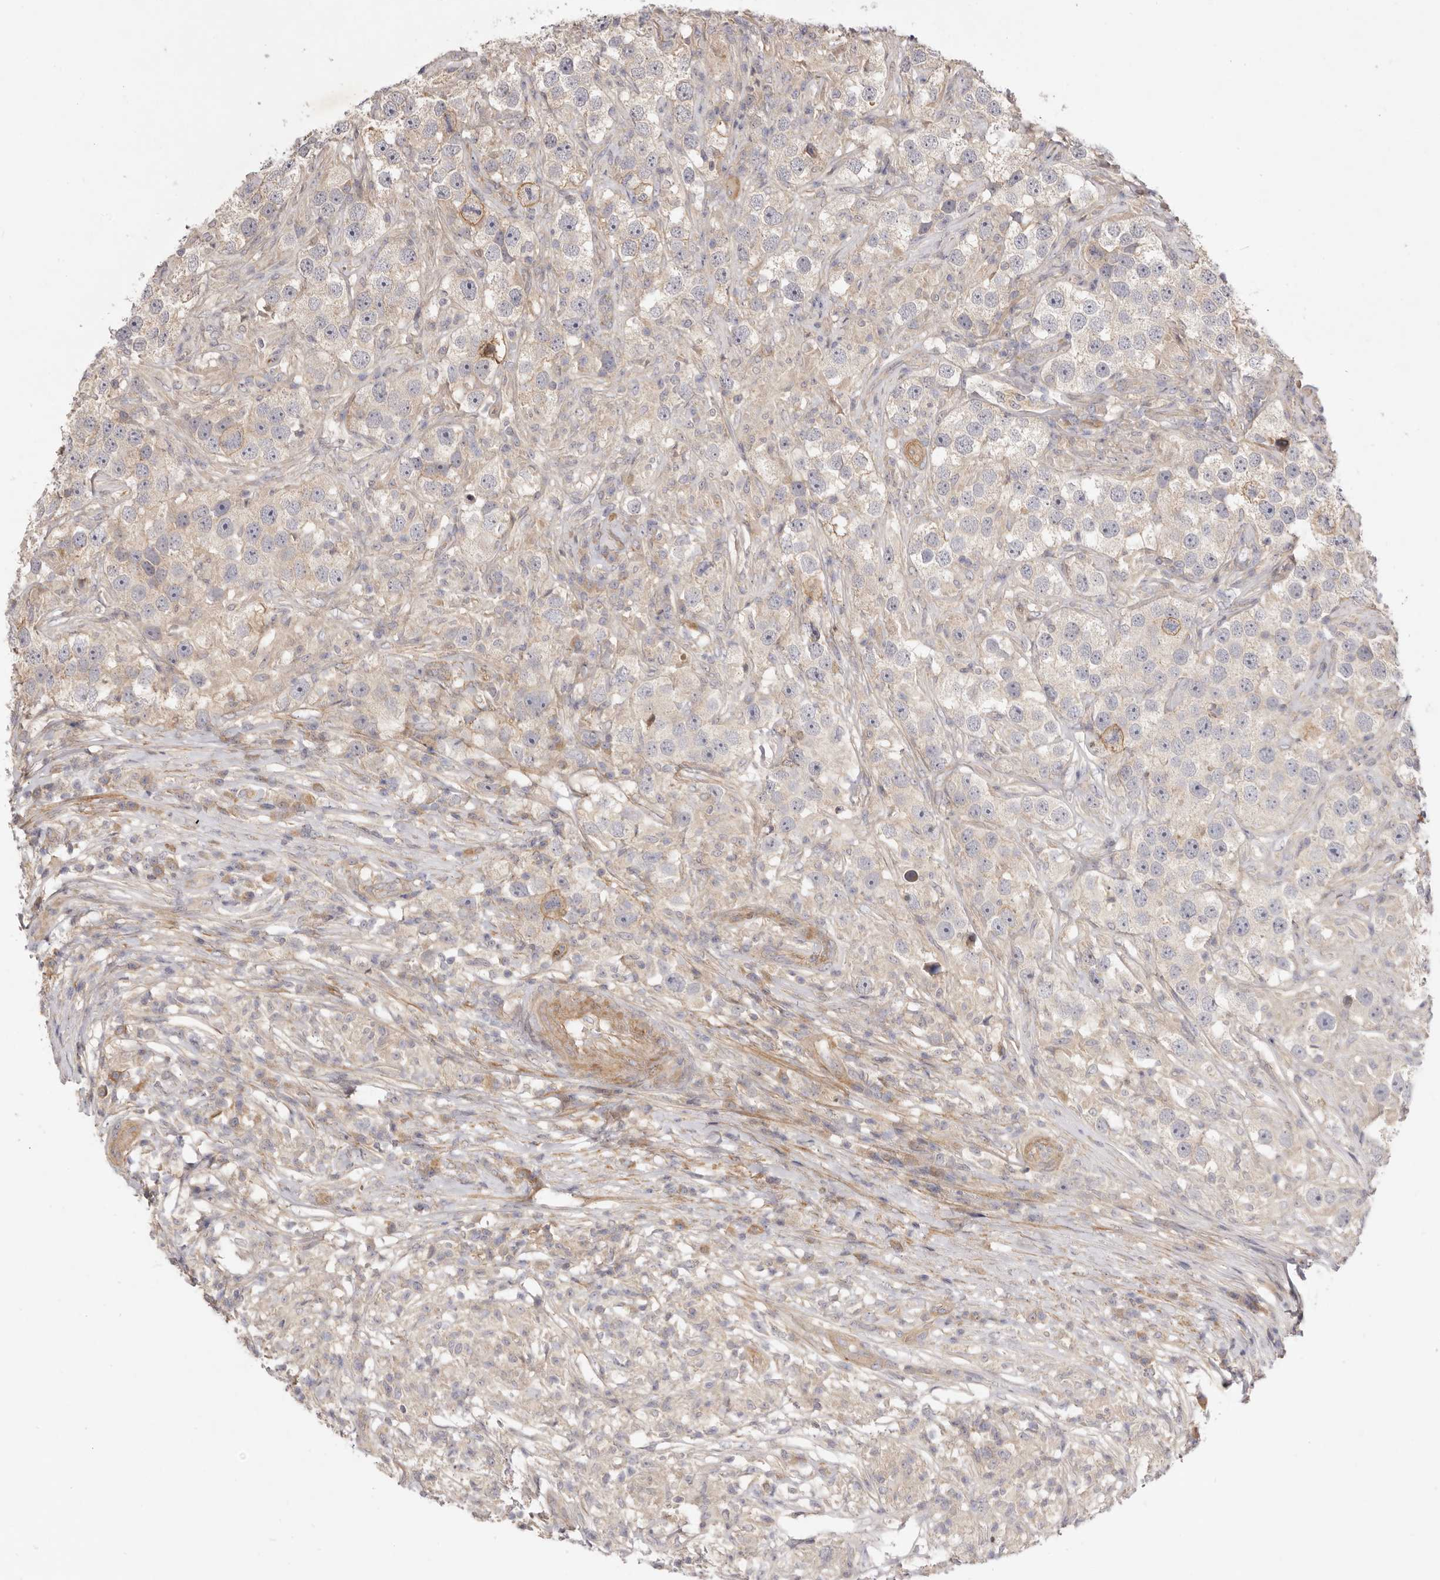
{"staining": {"intensity": "weak", "quantity": "<25%", "location": "cytoplasmic/membranous"}, "tissue": "testis cancer", "cell_type": "Tumor cells", "image_type": "cancer", "snomed": [{"axis": "morphology", "description": "Seminoma, NOS"}, {"axis": "topography", "description": "Testis"}], "caption": "Histopathology image shows no protein expression in tumor cells of testis cancer tissue.", "gene": "ADAMTS9", "patient": {"sex": "male", "age": 49}}